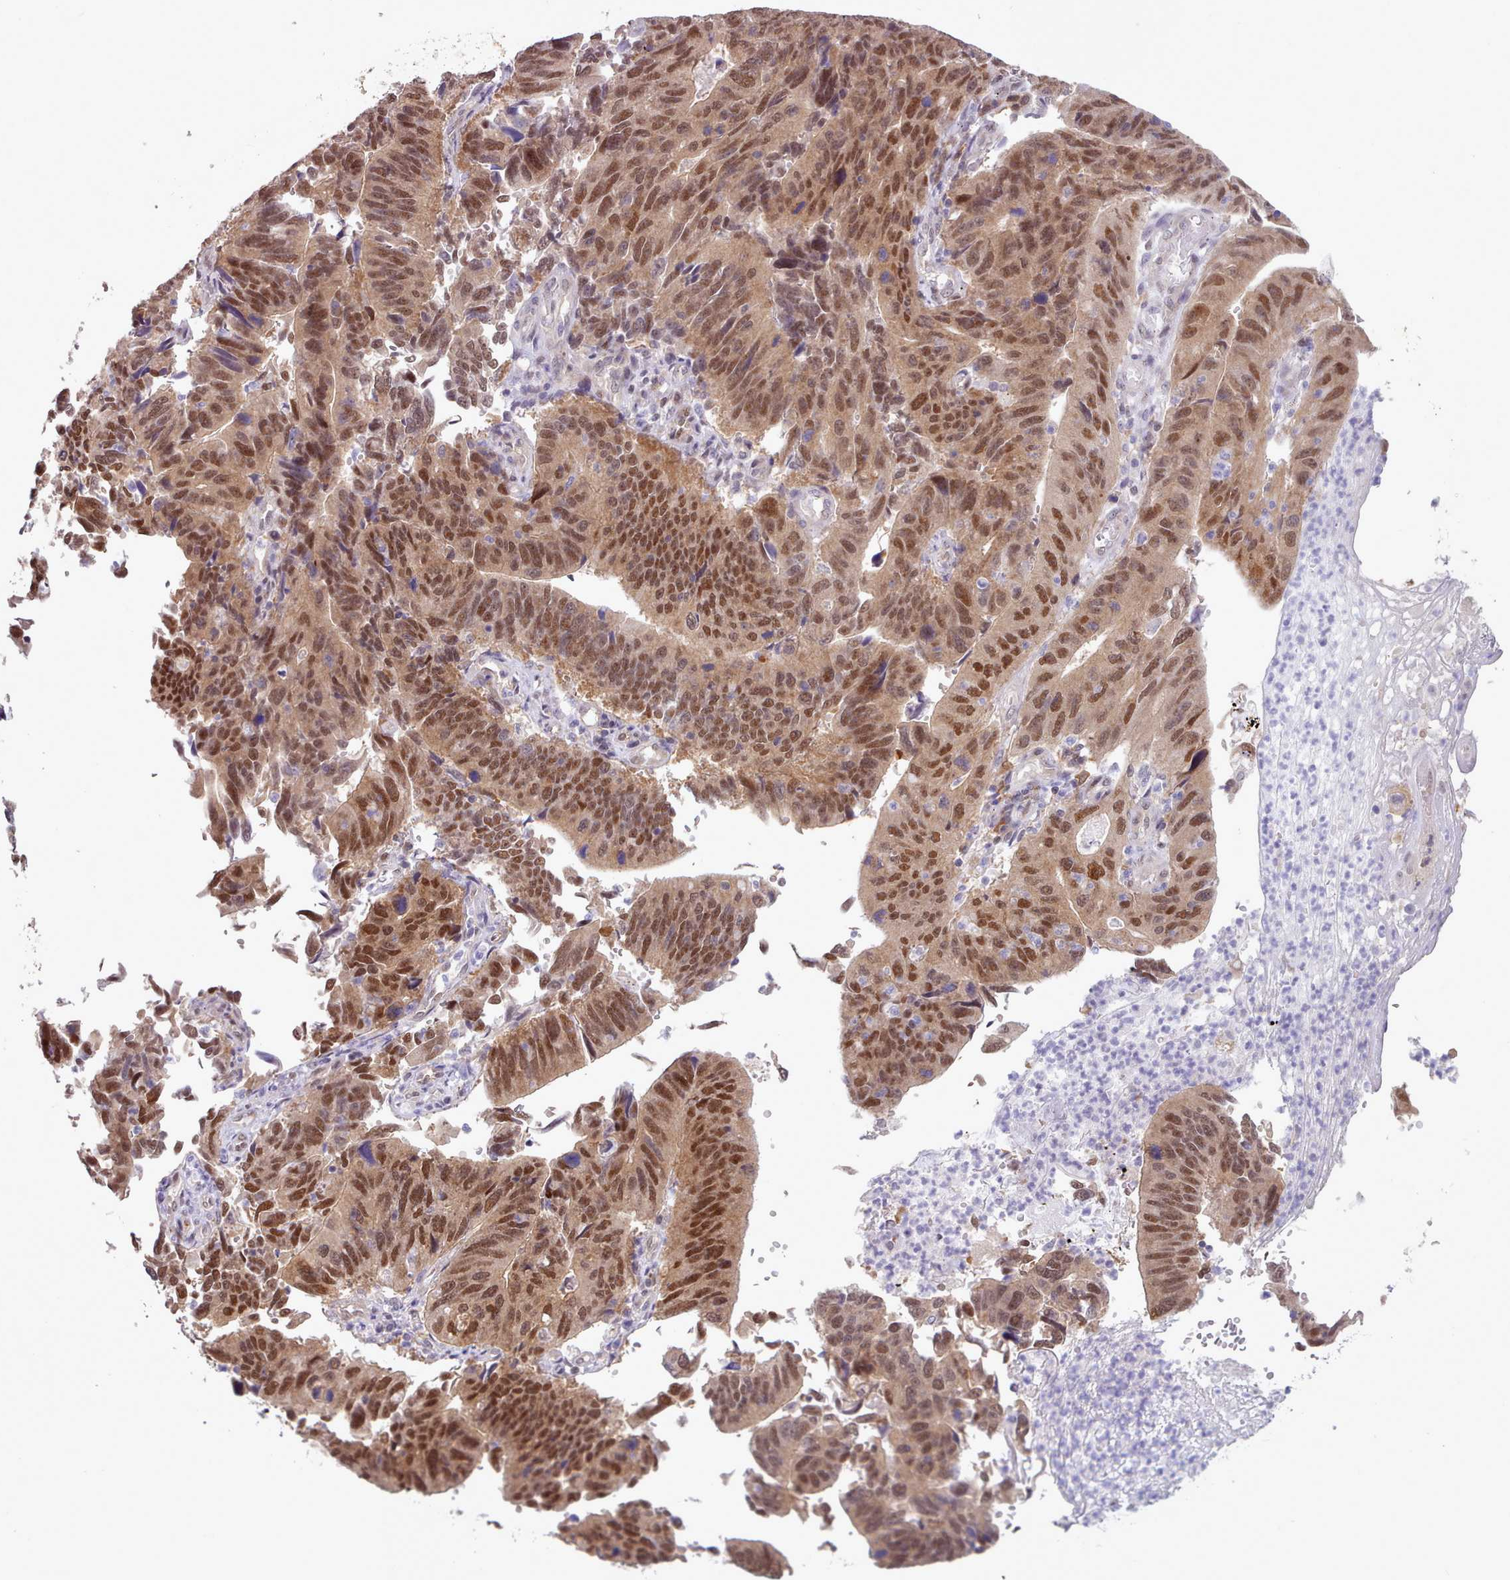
{"staining": {"intensity": "strong", "quantity": ">75%", "location": "cytoplasmic/membranous,nuclear"}, "tissue": "stomach cancer", "cell_type": "Tumor cells", "image_type": "cancer", "snomed": [{"axis": "morphology", "description": "Adenocarcinoma, NOS"}, {"axis": "topography", "description": "Stomach"}], "caption": "Immunohistochemical staining of stomach cancer reveals high levels of strong cytoplasmic/membranous and nuclear staining in approximately >75% of tumor cells.", "gene": "CES3", "patient": {"sex": "male", "age": 59}}